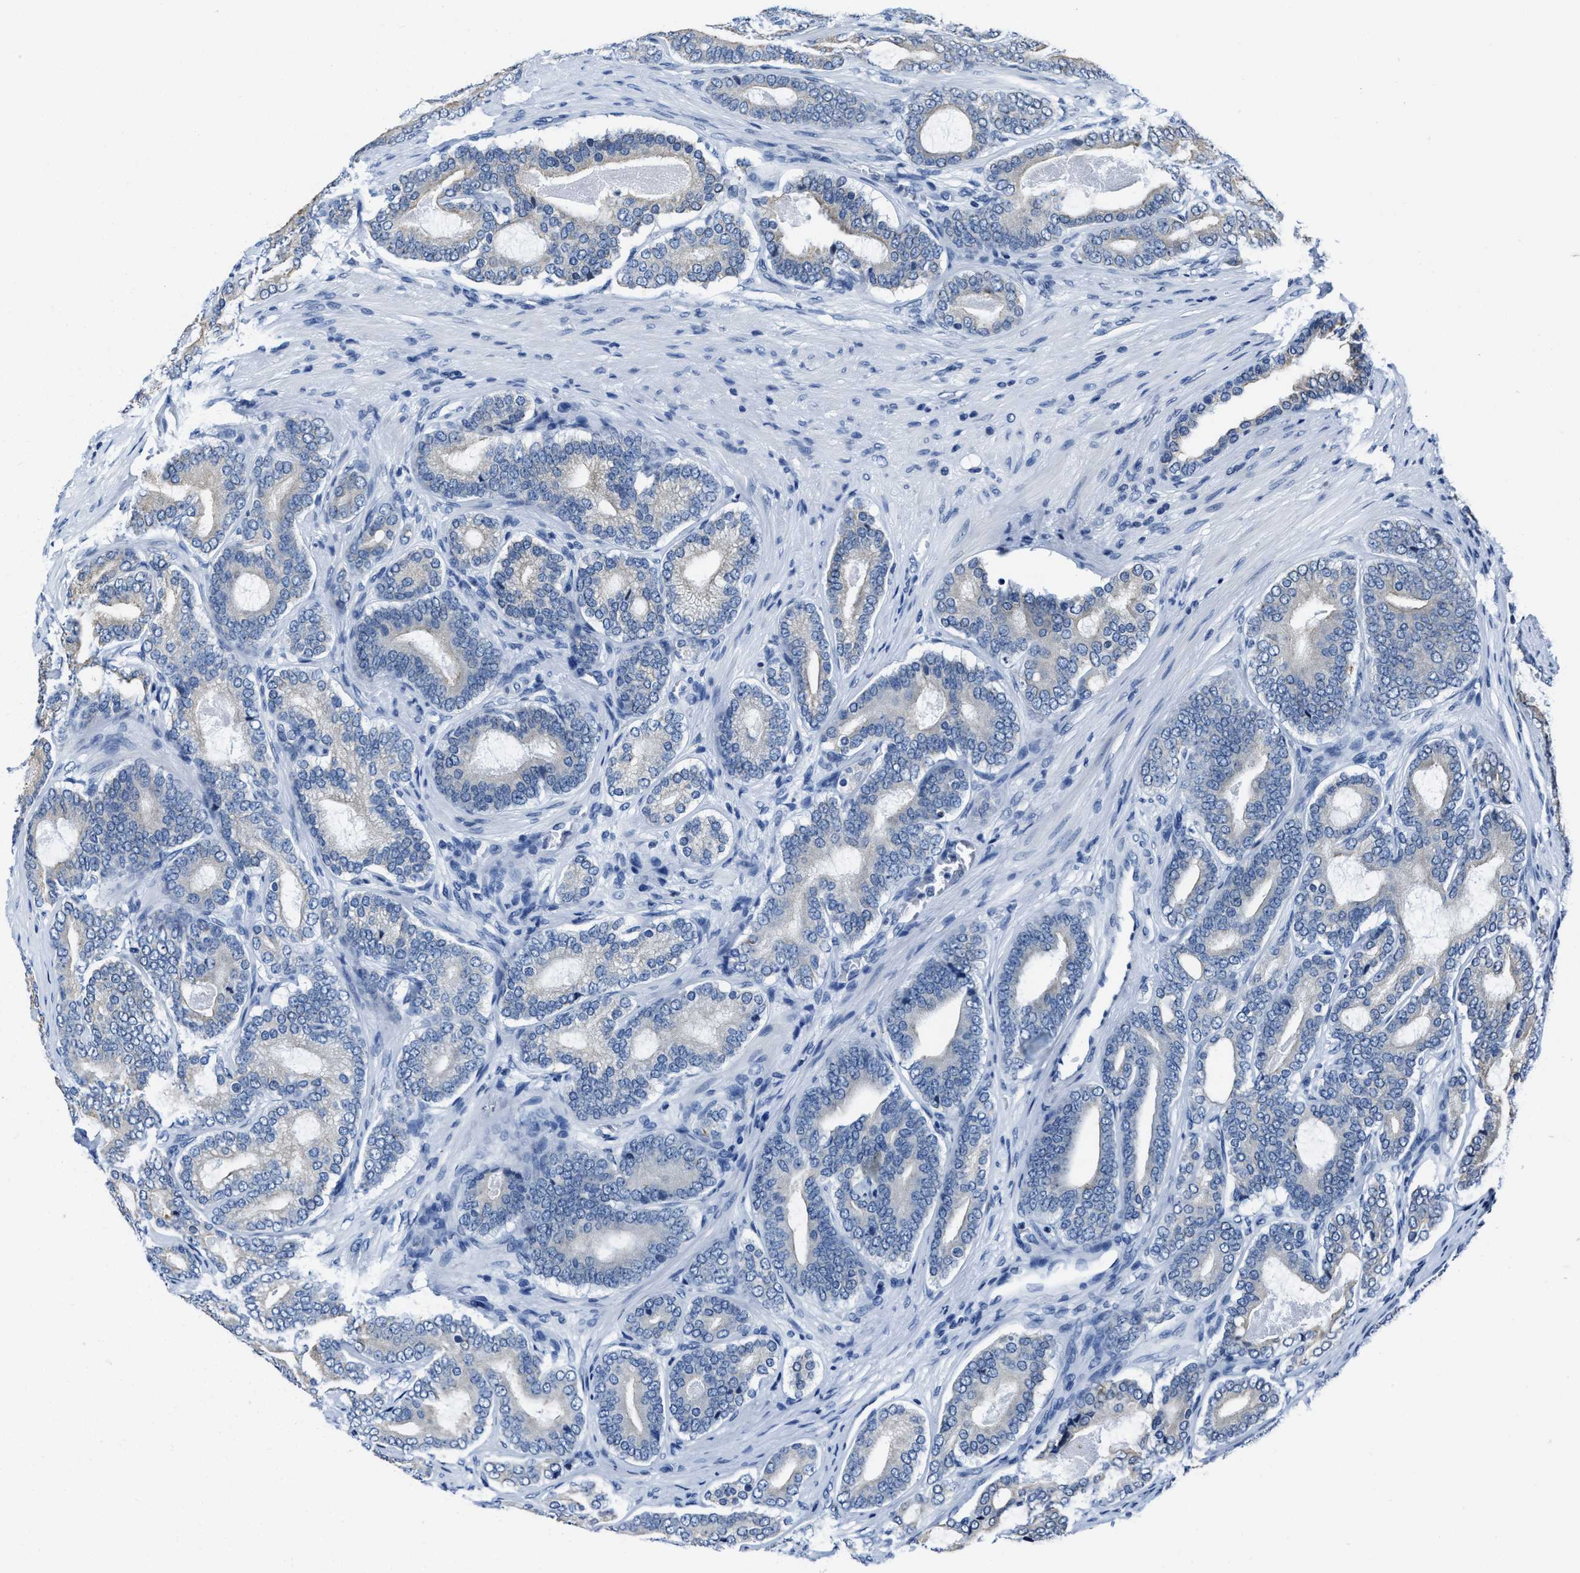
{"staining": {"intensity": "negative", "quantity": "none", "location": "none"}, "tissue": "prostate cancer", "cell_type": "Tumor cells", "image_type": "cancer", "snomed": [{"axis": "morphology", "description": "Adenocarcinoma, High grade"}, {"axis": "topography", "description": "Prostate"}], "caption": "Tumor cells show no significant staining in high-grade adenocarcinoma (prostate). (DAB IHC, high magnification).", "gene": "ASZ1", "patient": {"sex": "male", "age": 60}}